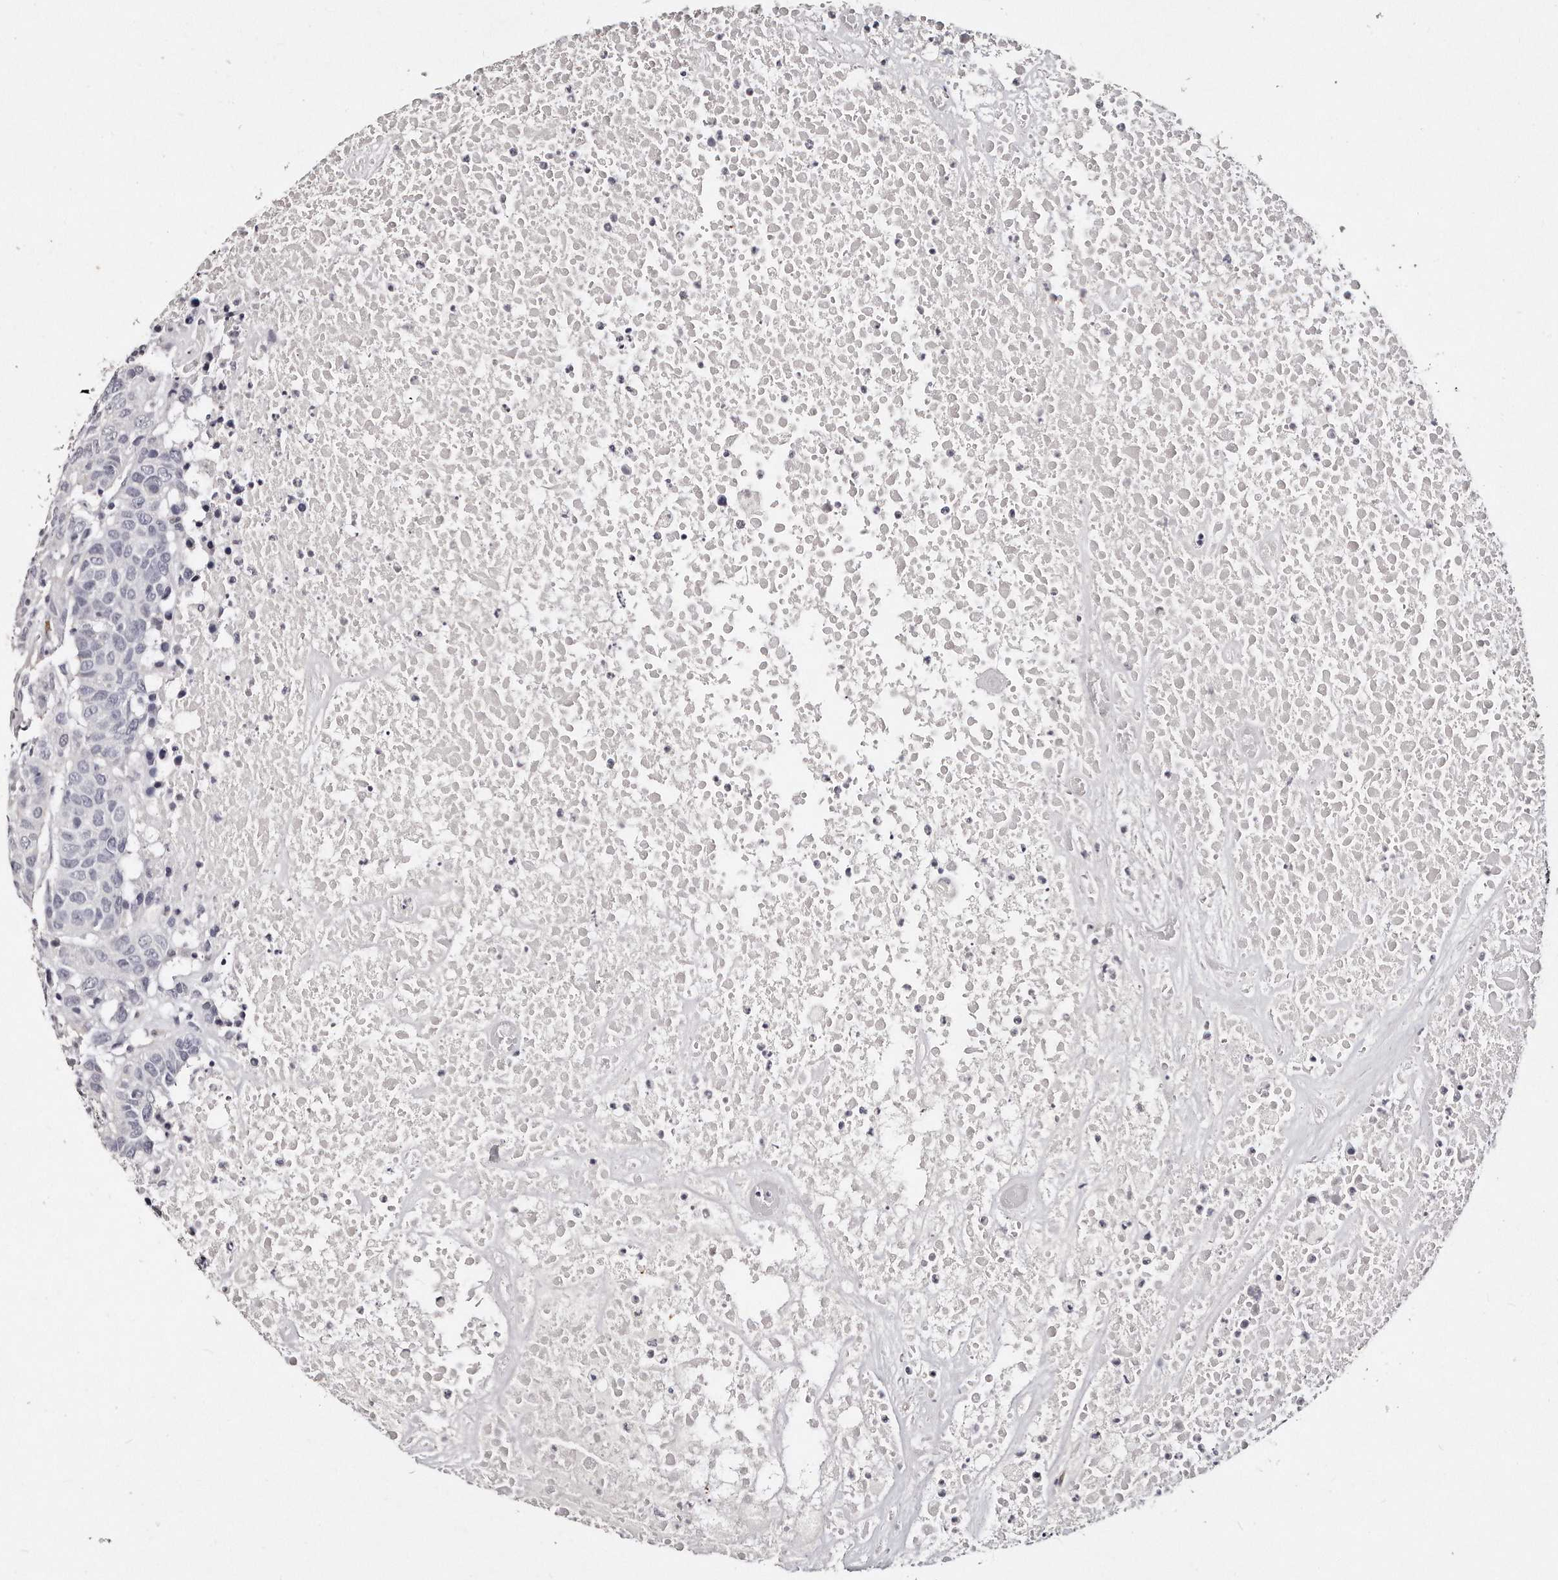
{"staining": {"intensity": "negative", "quantity": "none", "location": "none"}, "tissue": "head and neck cancer", "cell_type": "Tumor cells", "image_type": "cancer", "snomed": [{"axis": "morphology", "description": "Squamous cell carcinoma, NOS"}, {"axis": "topography", "description": "Head-Neck"}], "caption": "DAB (3,3'-diaminobenzidine) immunohistochemical staining of human head and neck squamous cell carcinoma demonstrates no significant expression in tumor cells. The staining was performed using DAB to visualize the protein expression in brown, while the nuclei were stained in blue with hematoxylin (Magnification: 20x).", "gene": "LMOD1", "patient": {"sex": "male", "age": 66}}